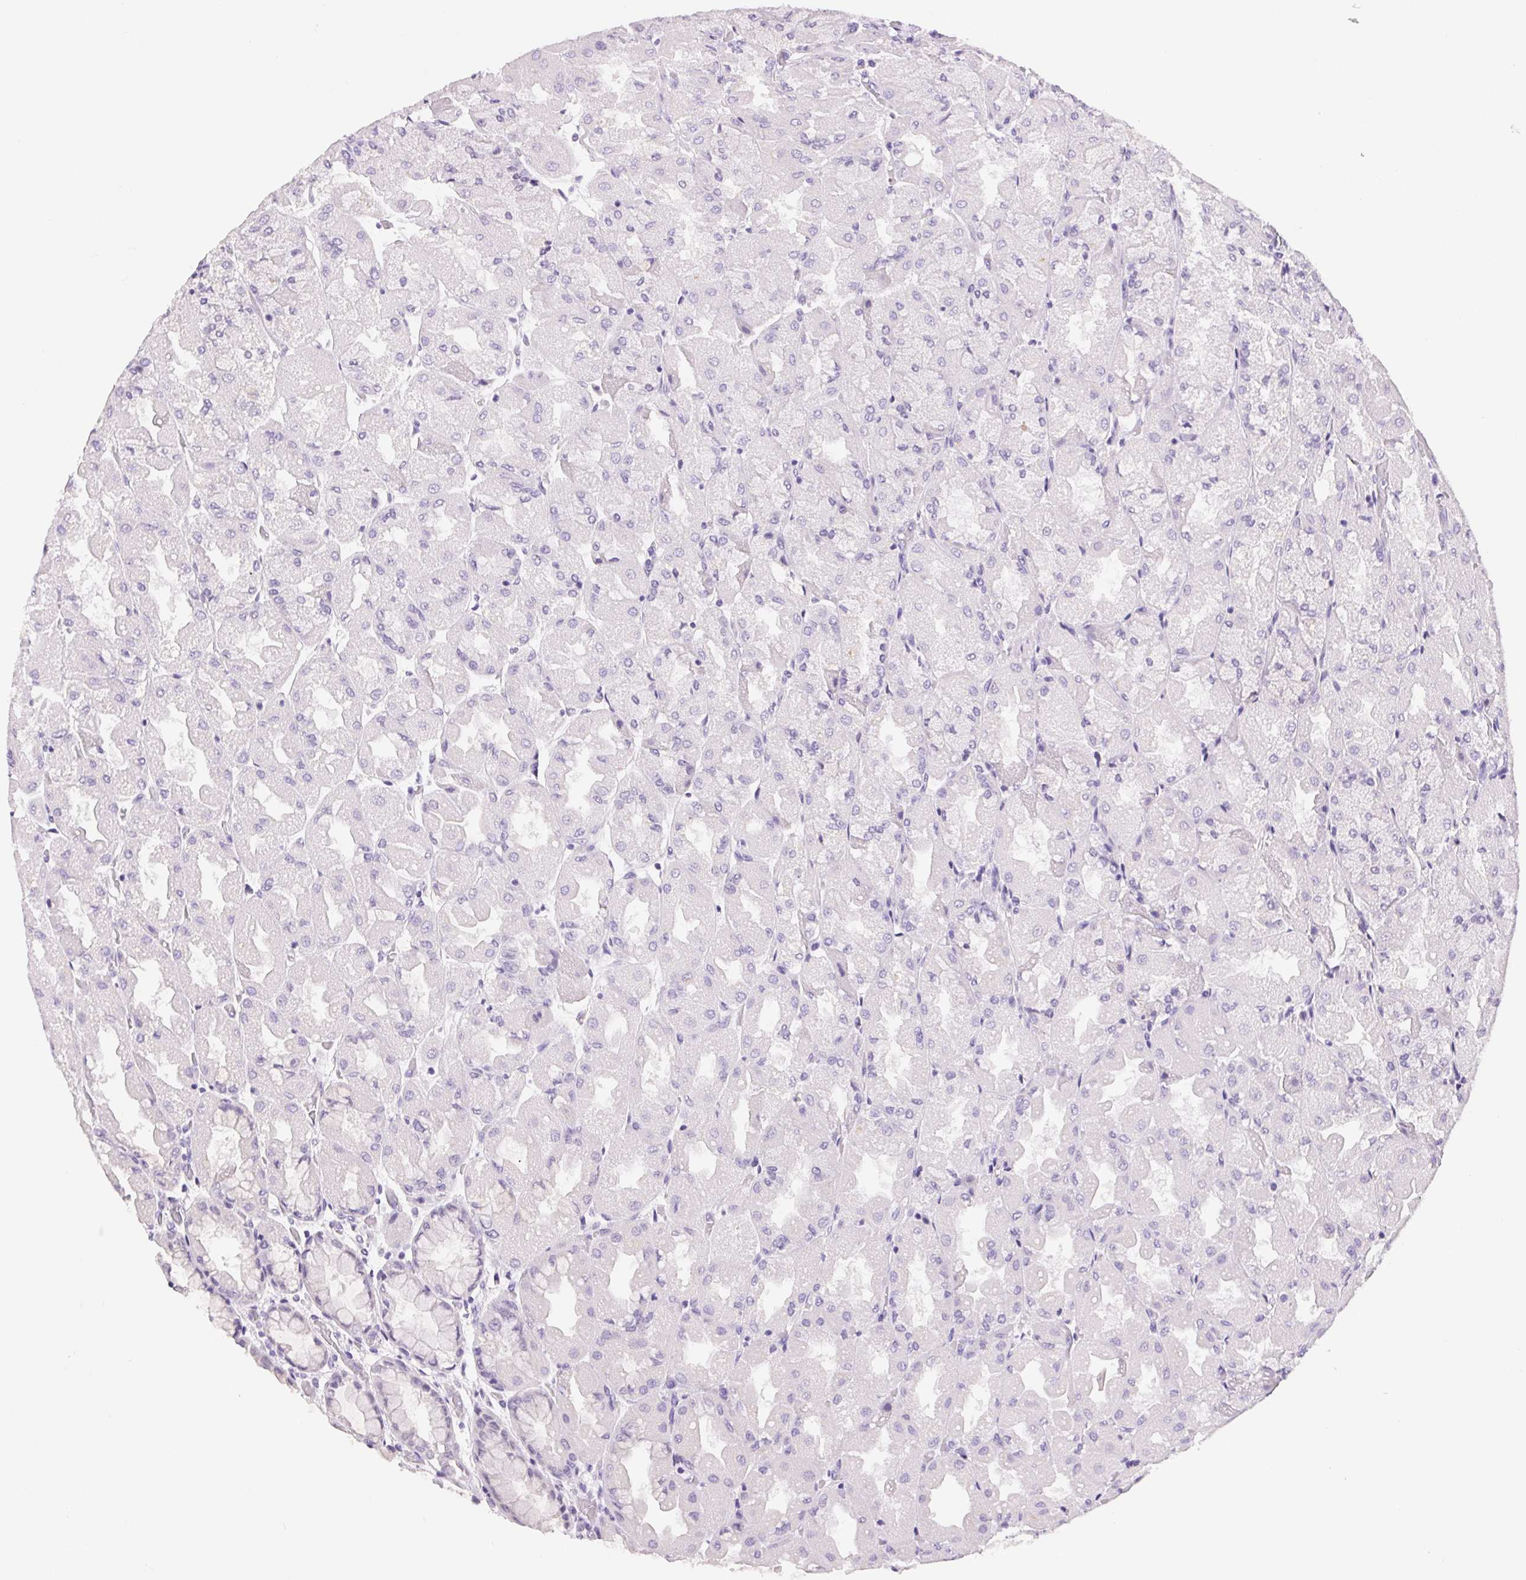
{"staining": {"intensity": "negative", "quantity": "none", "location": "none"}, "tissue": "stomach", "cell_type": "Glandular cells", "image_type": "normal", "snomed": [{"axis": "morphology", "description": "Normal tissue, NOS"}, {"axis": "topography", "description": "Stomach"}], "caption": "Histopathology image shows no significant protein staining in glandular cells of normal stomach. (DAB (3,3'-diaminobenzidine) immunohistochemistry (IHC), high magnification).", "gene": "ASGR2", "patient": {"sex": "female", "age": 61}}